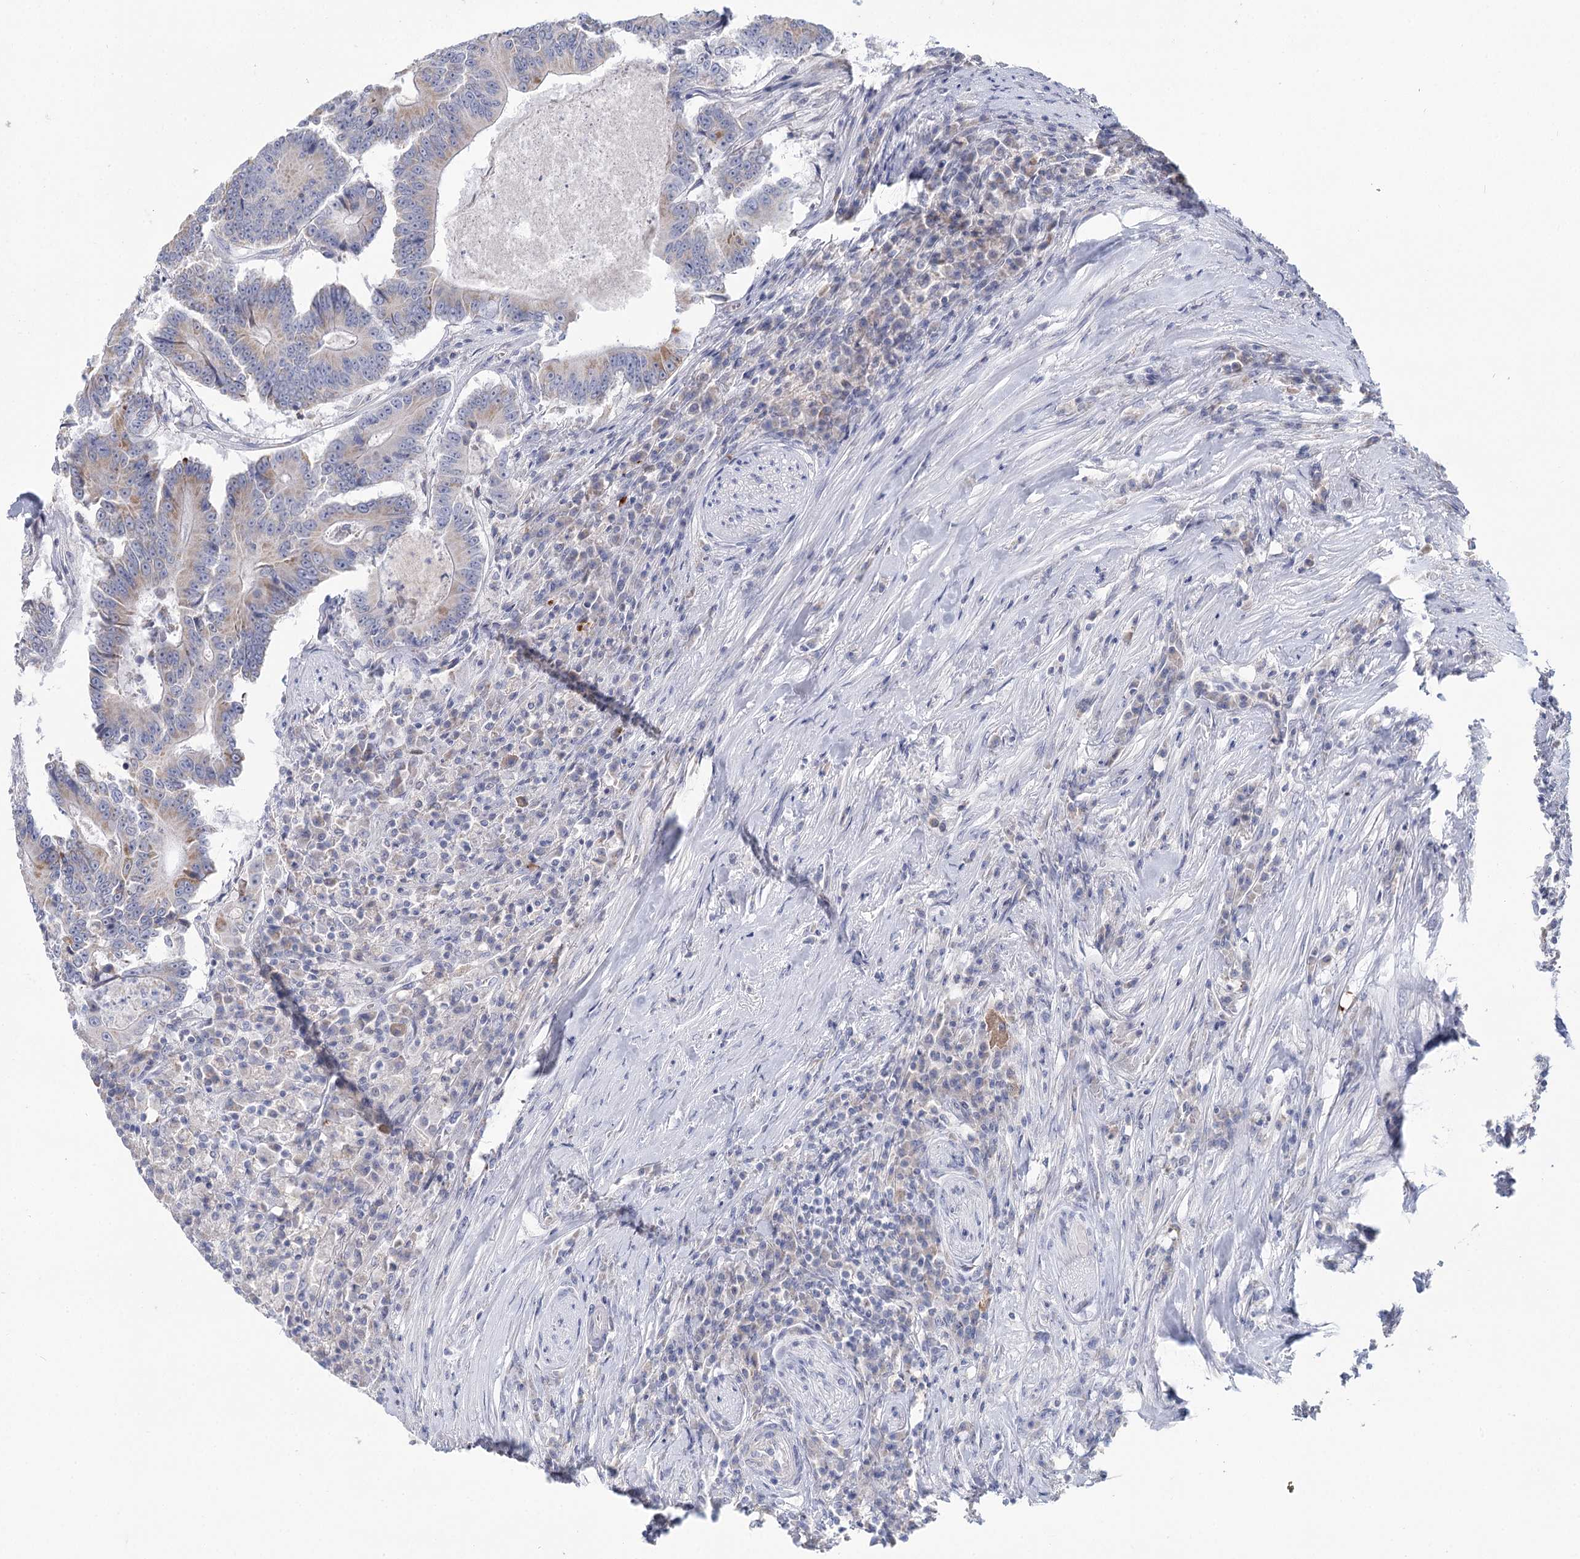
{"staining": {"intensity": "weak", "quantity": "<25%", "location": "cytoplasmic/membranous"}, "tissue": "colorectal cancer", "cell_type": "Tumor cells", "image_type": "cancer", "snomed": [{"axis": "morphology", "description": "Adenocarcinoma, NOS"}, {"axis": "topography", "description": "Colon"}], "caption": "DAB immunohistochemical staining of human colorectal cancer (adenocarcinoma) displays no significant positivity in tumor cells.", "gene": "ARHGAP44", "patient": {"sex": "male", "age": 83}}